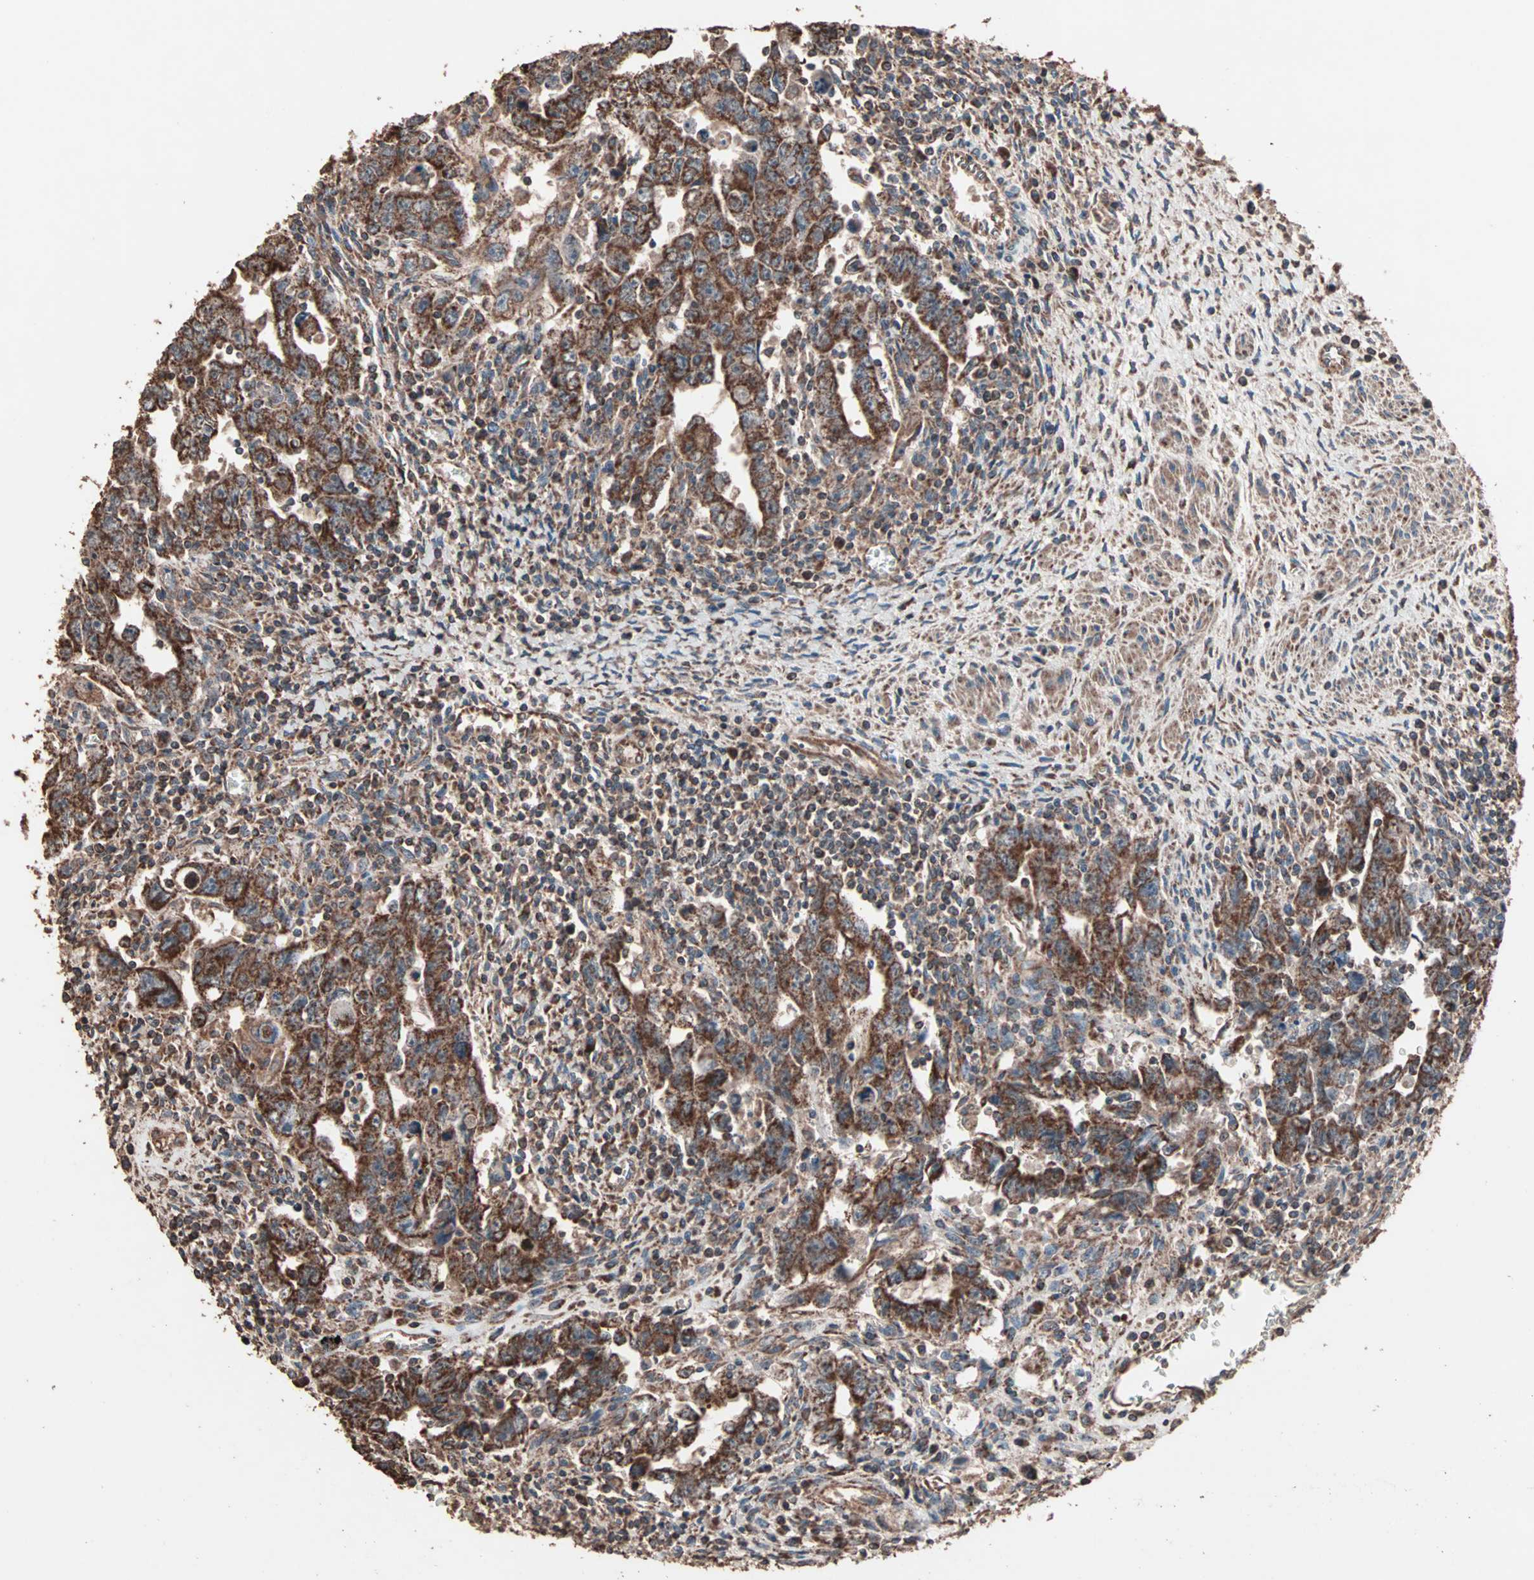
{"staining": {"intensity": "strong", "quantity": ">75%", "location": "cytoplasmic/membranous"}, "tissue": "testis cancer", "cell_type": "Tumor cells", "image_type": "cancer", "snomed": [{"axis": "morphology", "description": "Carcinoma, Embryonal, NOS"}, {"axis": "topography", "description": "Testis"}], "caption": "Protein expression analysis of testis embryonal carcinoma shows strong cytoplasmic/membranous expression in approximately >75% of tumor cells.", "gene": "MRPL2", "patient": {"sex": "male", "age": 28}}